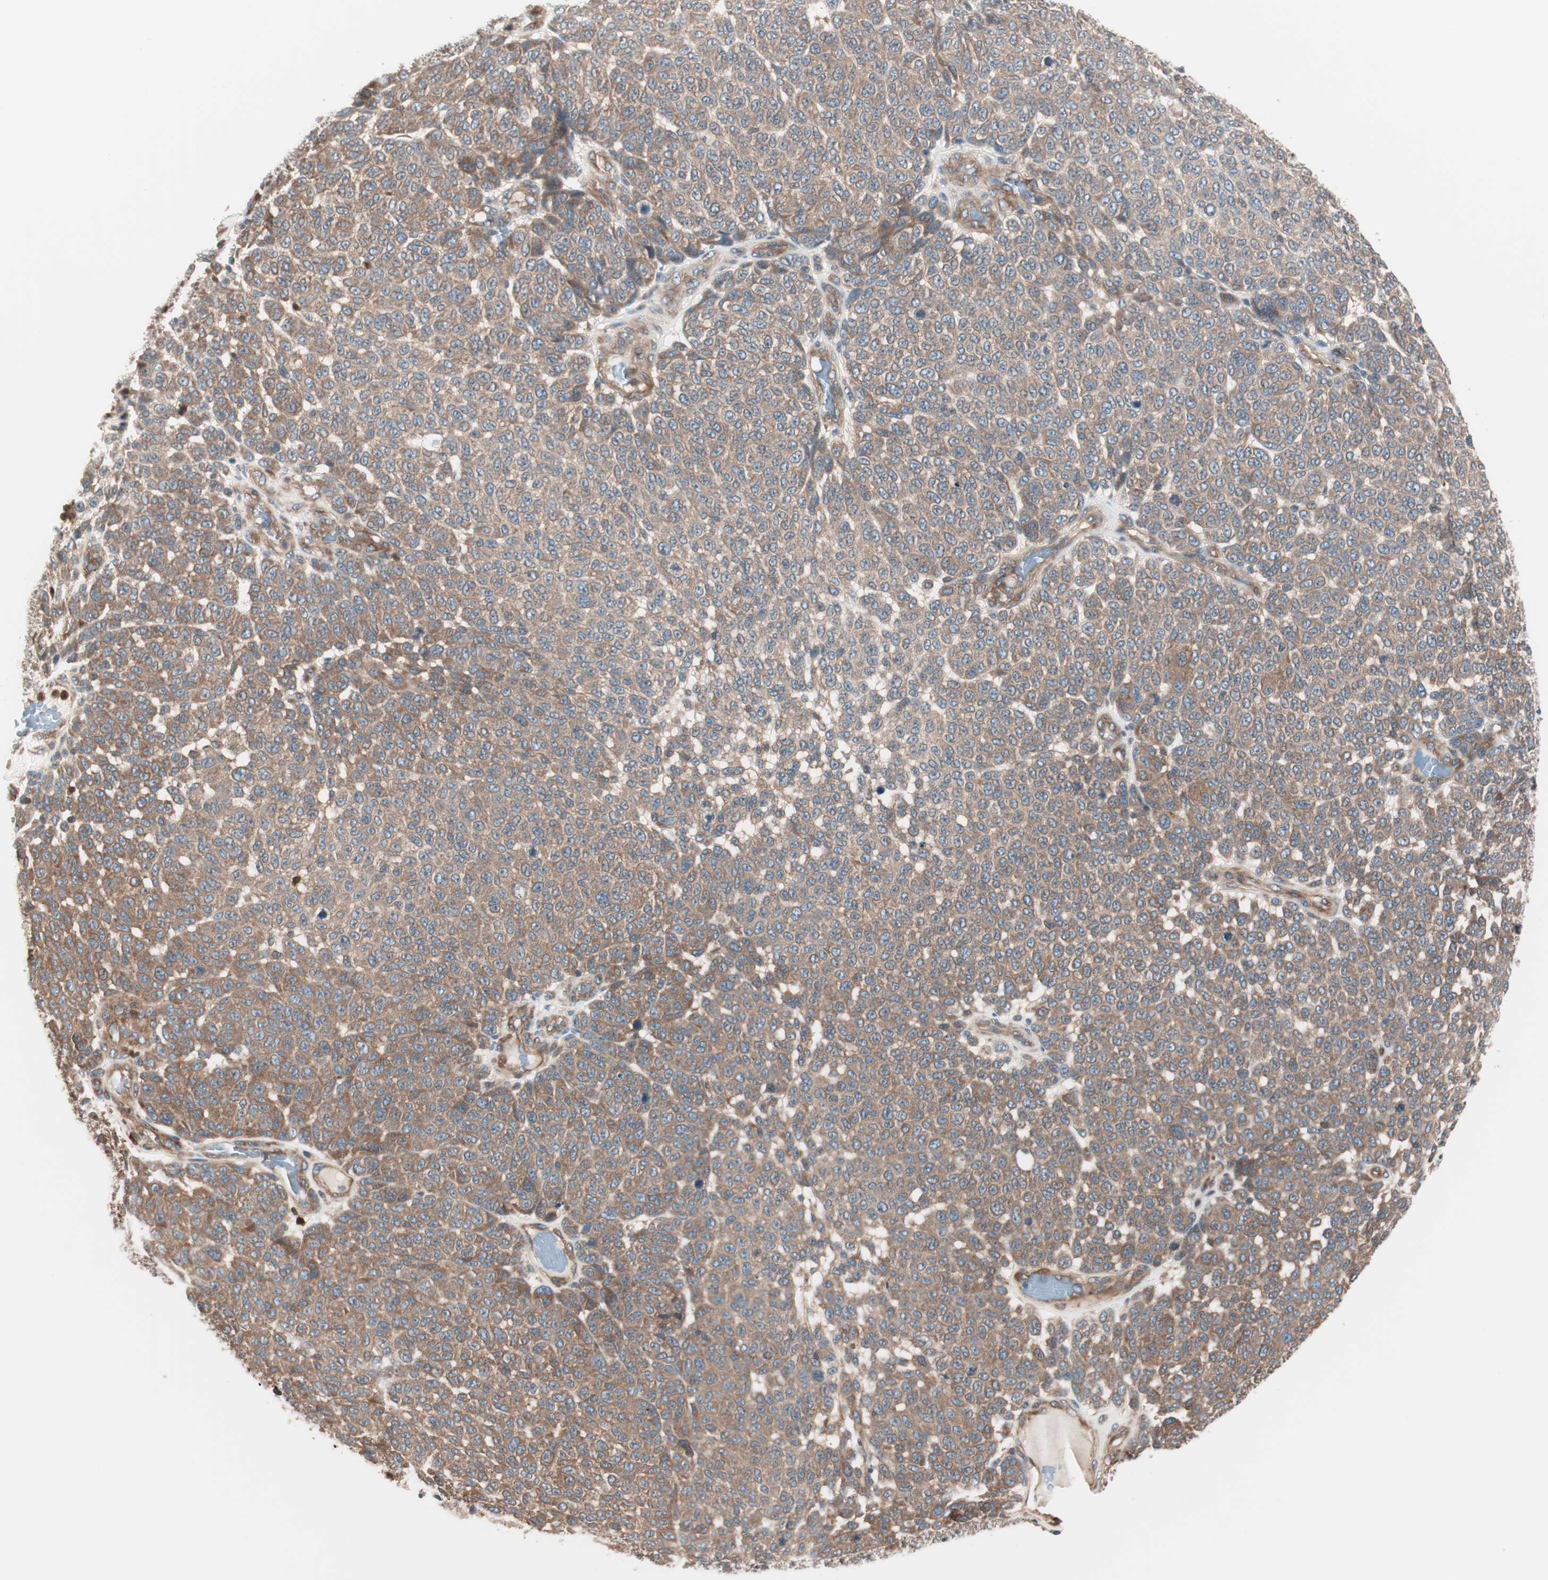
{"staining": {"intensity": "moderate", "quantity": ">75%", "location": "cytoplasmic/membranous"}, "tissue": "melanoma", "cell_type": "Tumor cells", "image_type": "cancer", "snomed": [{"axis": "morphology", "description": "Malignant melanoma, NOS"}, {"axis": "topography", "description": "Skin"}], "caption": "A high-resolution histopathology image shows immunohistochemistry (IHC) staining of malignant melanoma, which reveals moderate cytoplasmic/membranous expression in approximately >75% of tumor cells.", "gene": "TSG101", "patient": {"sex": "male", "age": 59}}